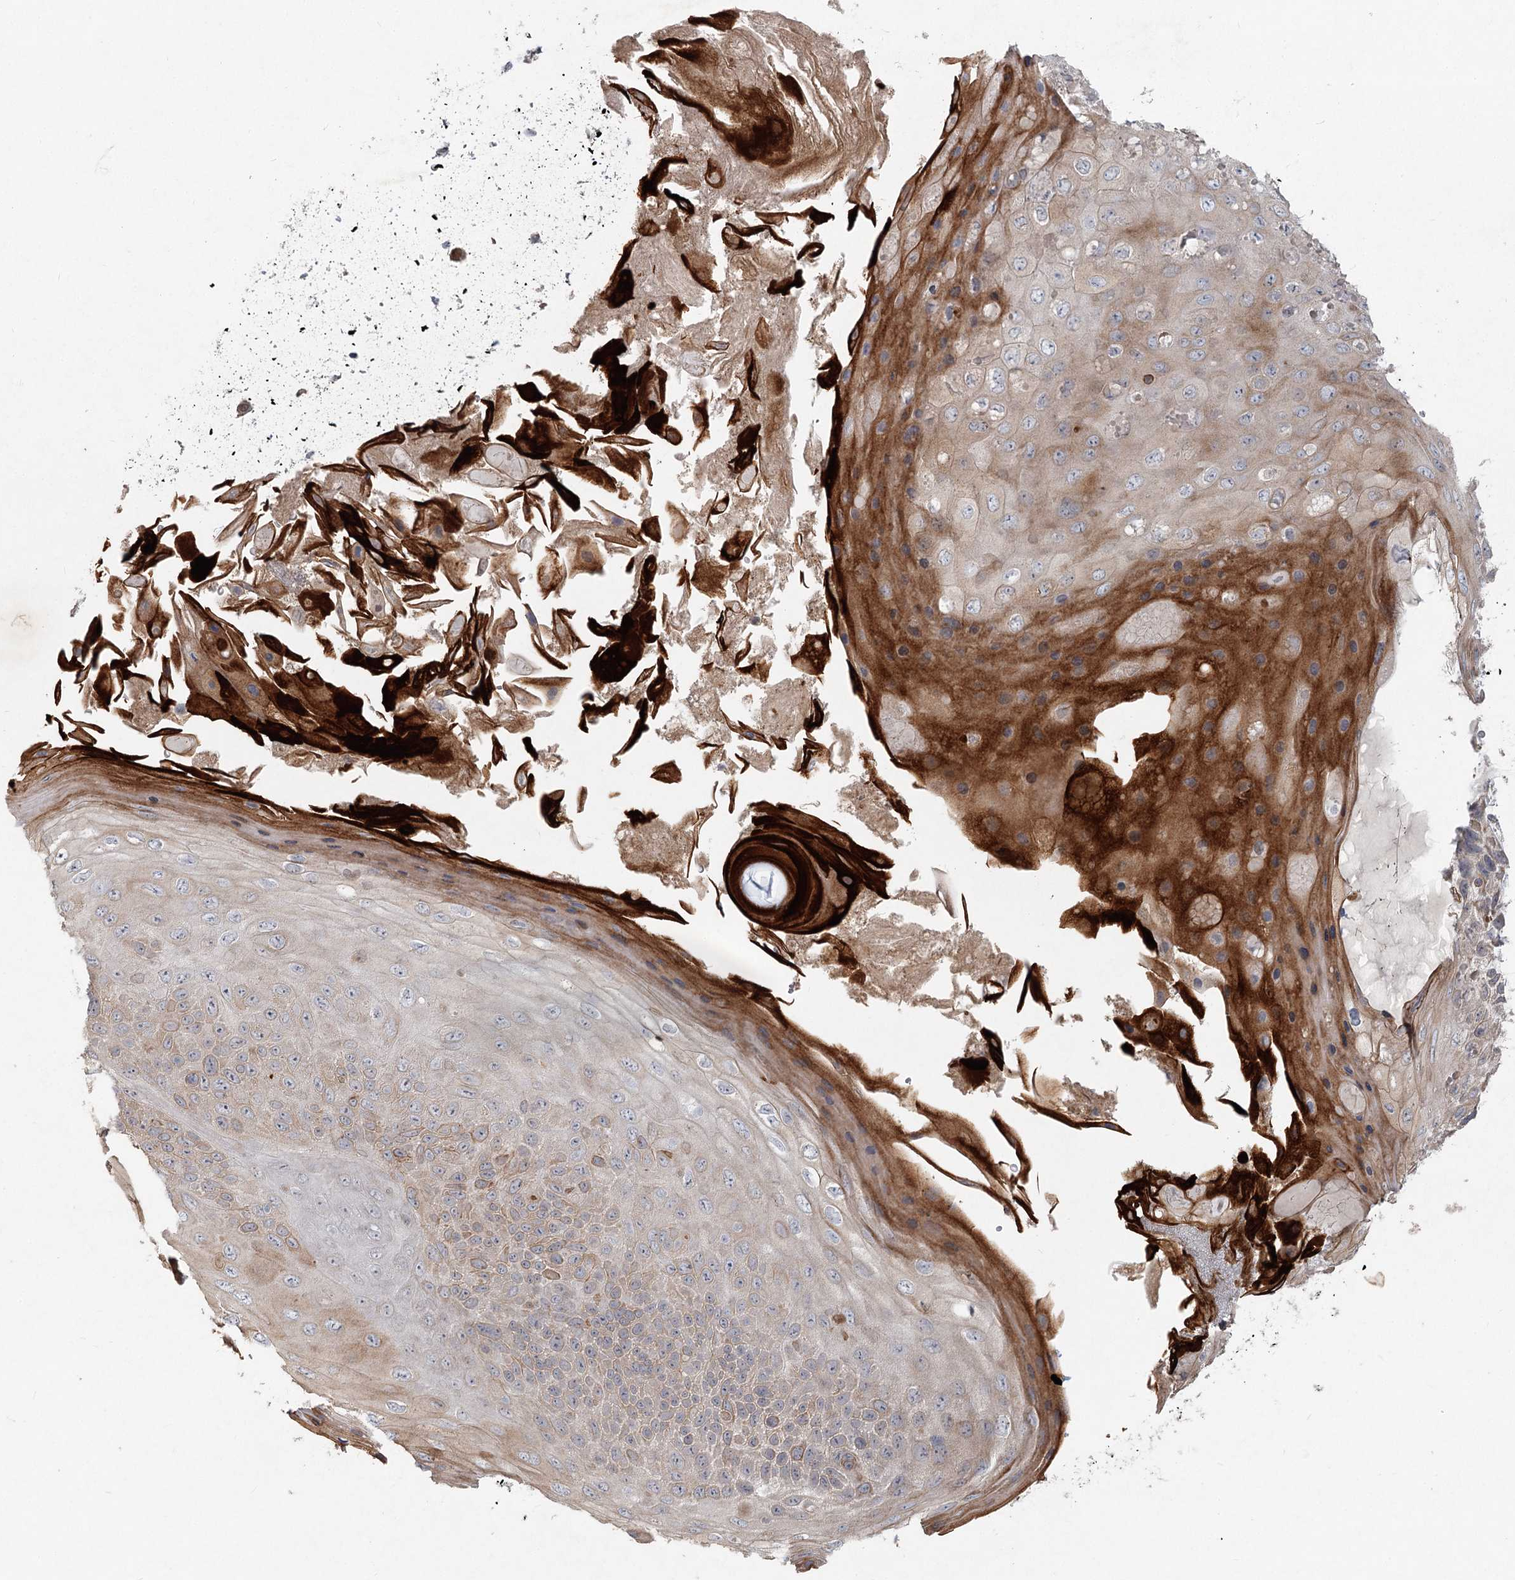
{"staining": {"intensity": "moderate", "quantity": "<25%", "location": "cytoplasmic/membranous"}, "tissue": "skin cancer", "cell_type": "Tumor cells", "image_type": "cancer", "snomed": [{"axis": "morphology", "description": "Squamous cell carcinoma, NOS"}, {"axis": "topography", "description": "Skin"}], "caption": "The immunohistochemical stain labels moderate cytoplasmic/membranous expression in tumor cells of skin cancer tissue.", "gene": "LRP2BP", "patient": {"sex": "female", "age": 88}}